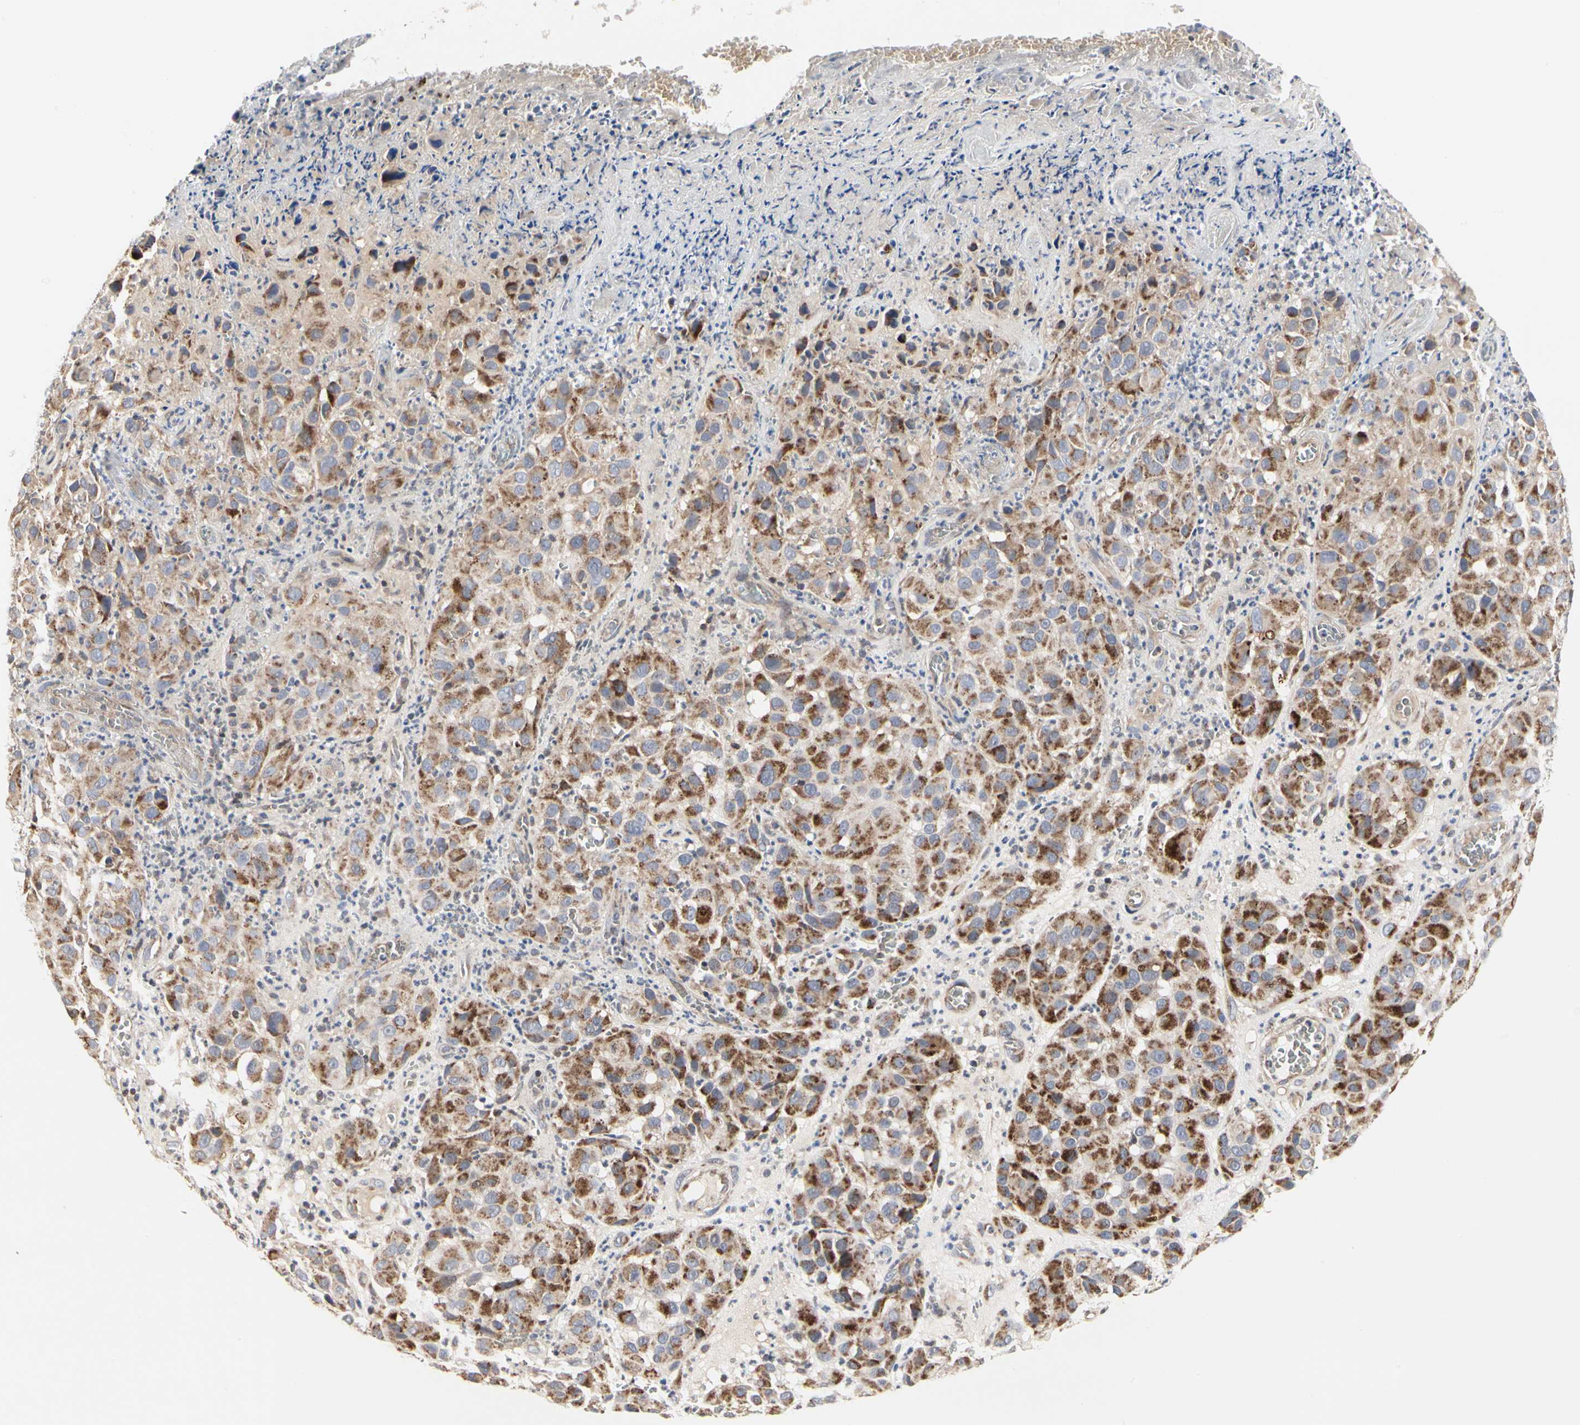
{"staining": {"intensity": "strong", "quantity": ">75%", "location": "cytoplasmic/membranous"}, "tissue": "melanoma", "cell_type": "Tumor cells", "image_type": "cancer", "snomed": [{"axis": "morphology", "description": "Malignant melanoma, NOS"}, {"axis": "topography", "description": "Skin"}], "caption": "Human melanoma stained with a brown dye shows strong cytoplasmic/membranous positive positivity in about >75% of tumor cells.", "gene": "TSKU", "patient": {"sex": "female", "age": 21}}